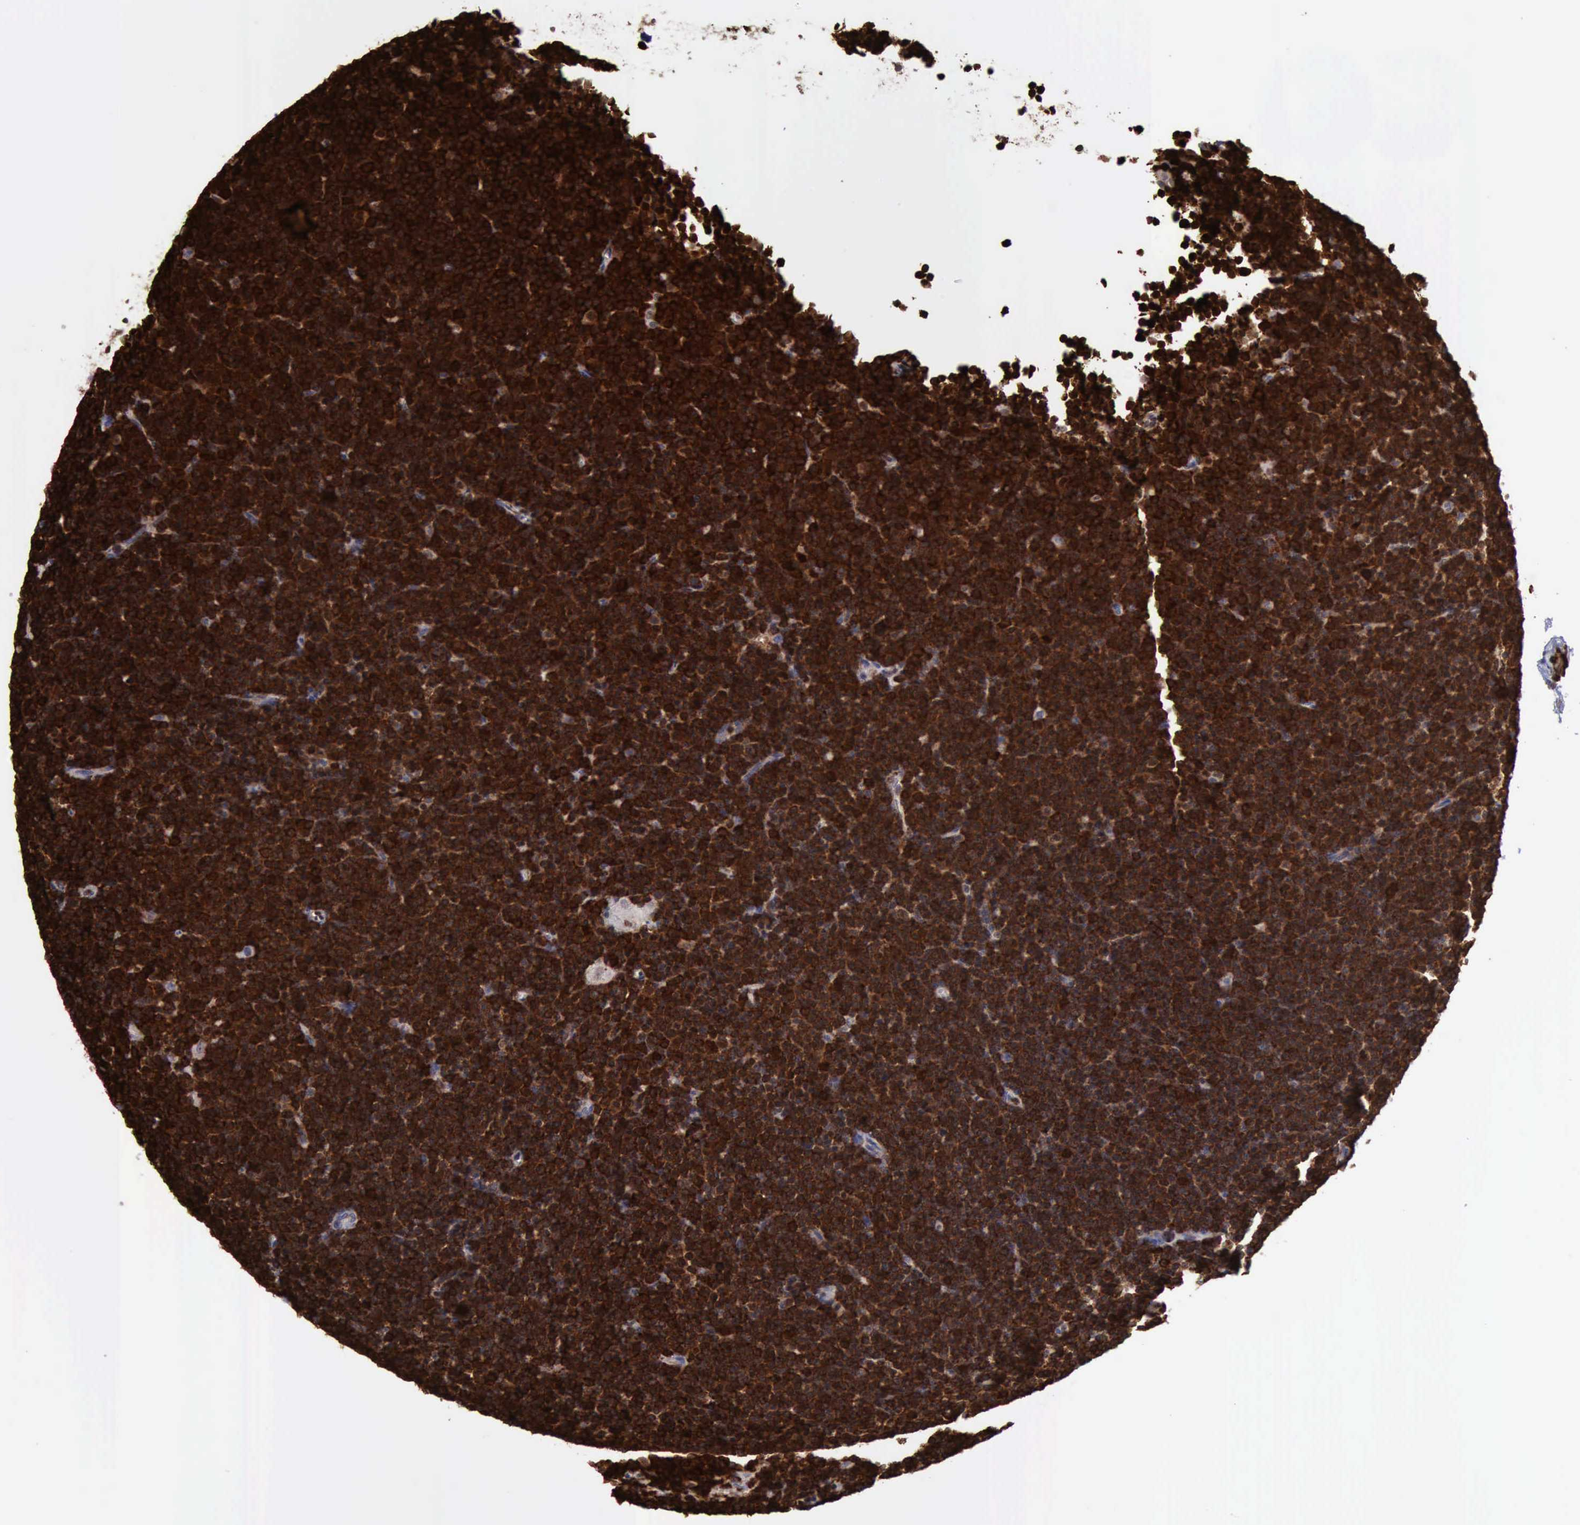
{"staining": {"intensity": "strong", "quantity": ">75%", "location": "cytoplasmic/membranous,nuclear"}, "tissue": "lymphoma", "cell_type": "Tumor cells", "image_type": "cancer", "snomed": [{"axis": "morphology", "description": "Malignant lymphoma, non-Hodgkin's type, Low grade"}, {"axis": "topography", "description": "Lymph node"}], "caption": "Malignant lymphoma, non-Hodgkin's type (low-grade) stained for a protein (brown) exhibits strong cytoplasmic/membranous and nuclear positive positivity in about >75% of tumor cells.", "gene": "PDCD4", "patient": {"sex": "female", "age": 69}}